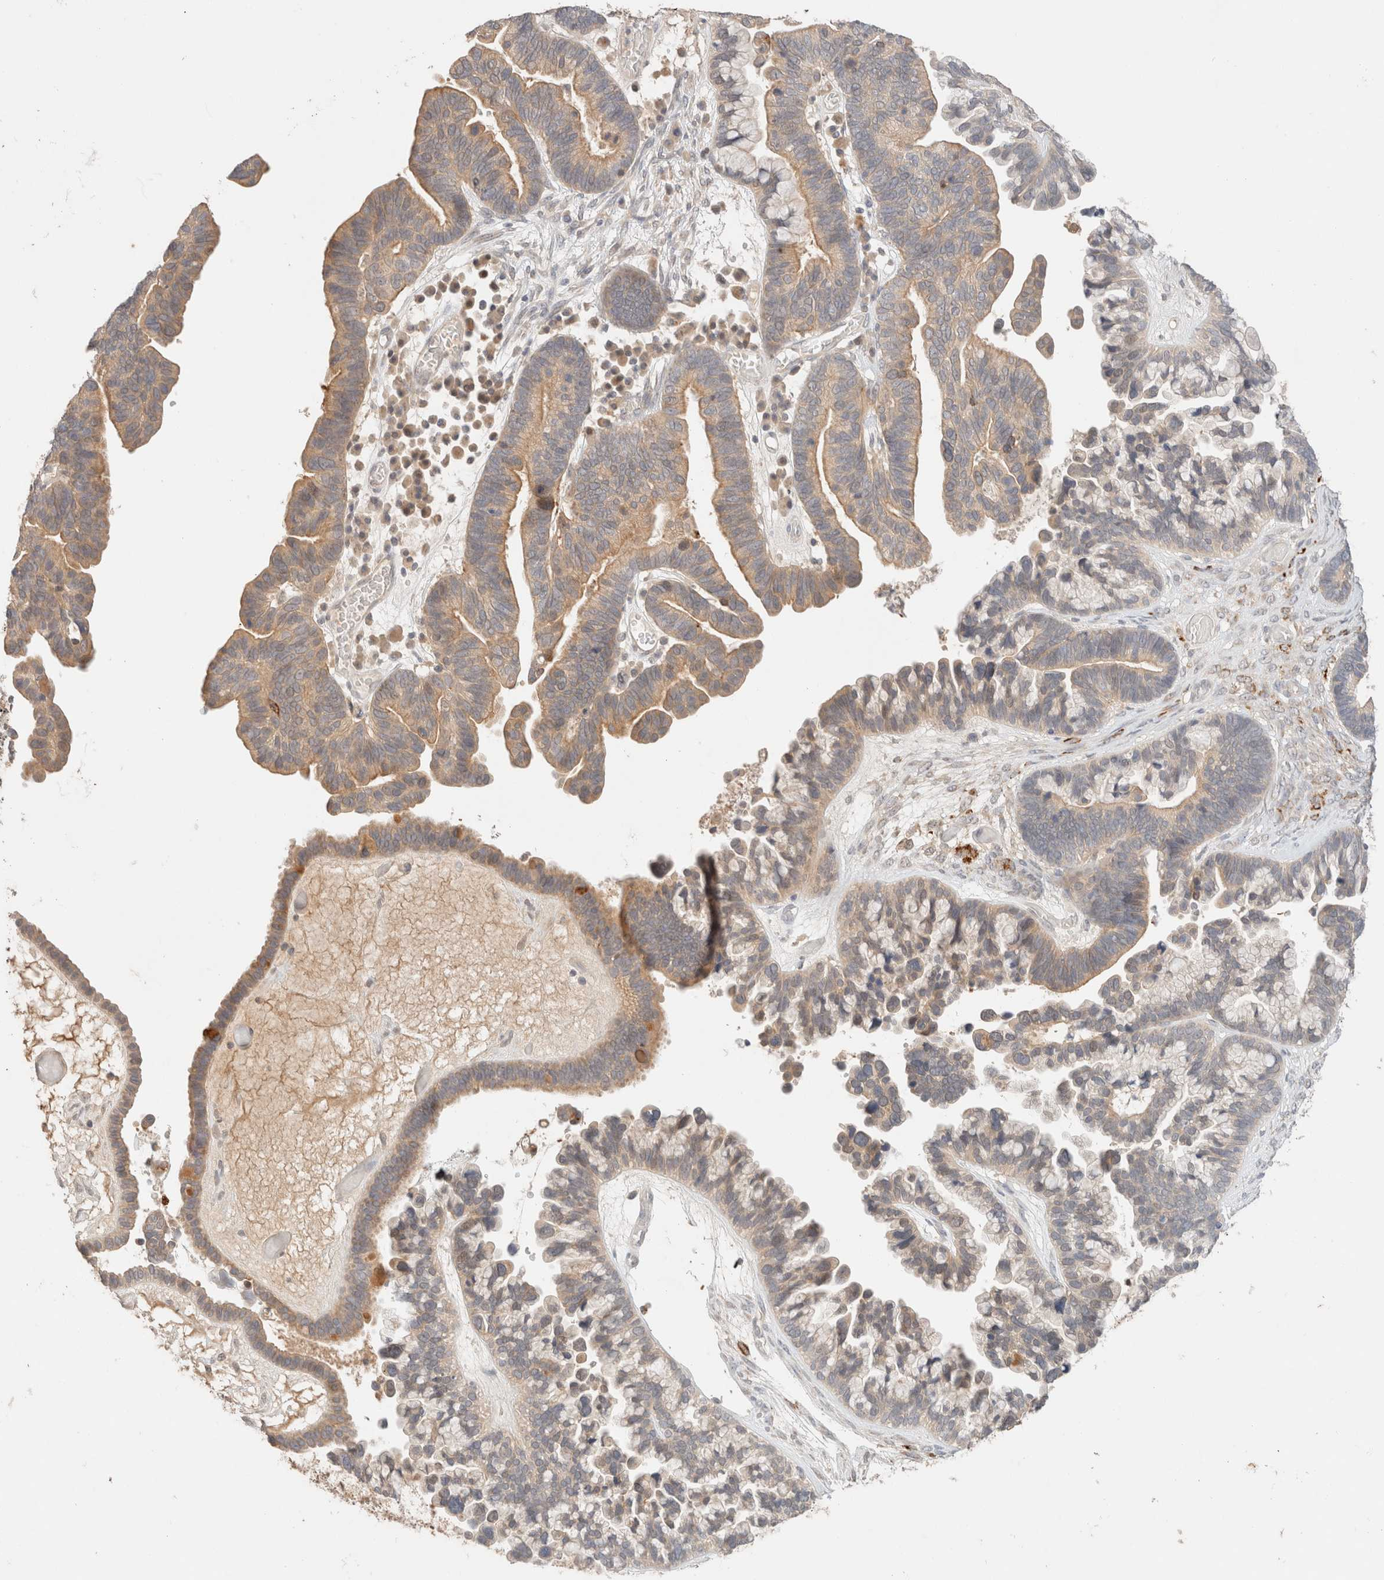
{"staining": {"intensity": "weak", "quantity": ">75%", "location": "cytoplasmic/membranous"}, "tissue": "ovarian cancer", "cell_type": "Tumor cells", "image_type": "cancer", "snomed": [{"axis": "morphology", "description": "Cystadenocarcinoma, serous, NOS"}, {"axis": "topography", "description": "Ovary"}], "caption": "Ovarian cancer (serous cystadenocarcinoma) tissue displays weak cytoplasmic/membranous positivity in approximately >75% of tumor cells, visualized by immunohistochemistry.", "gene": "SARM1", "patient": {"sex": "female", "age": 56}}